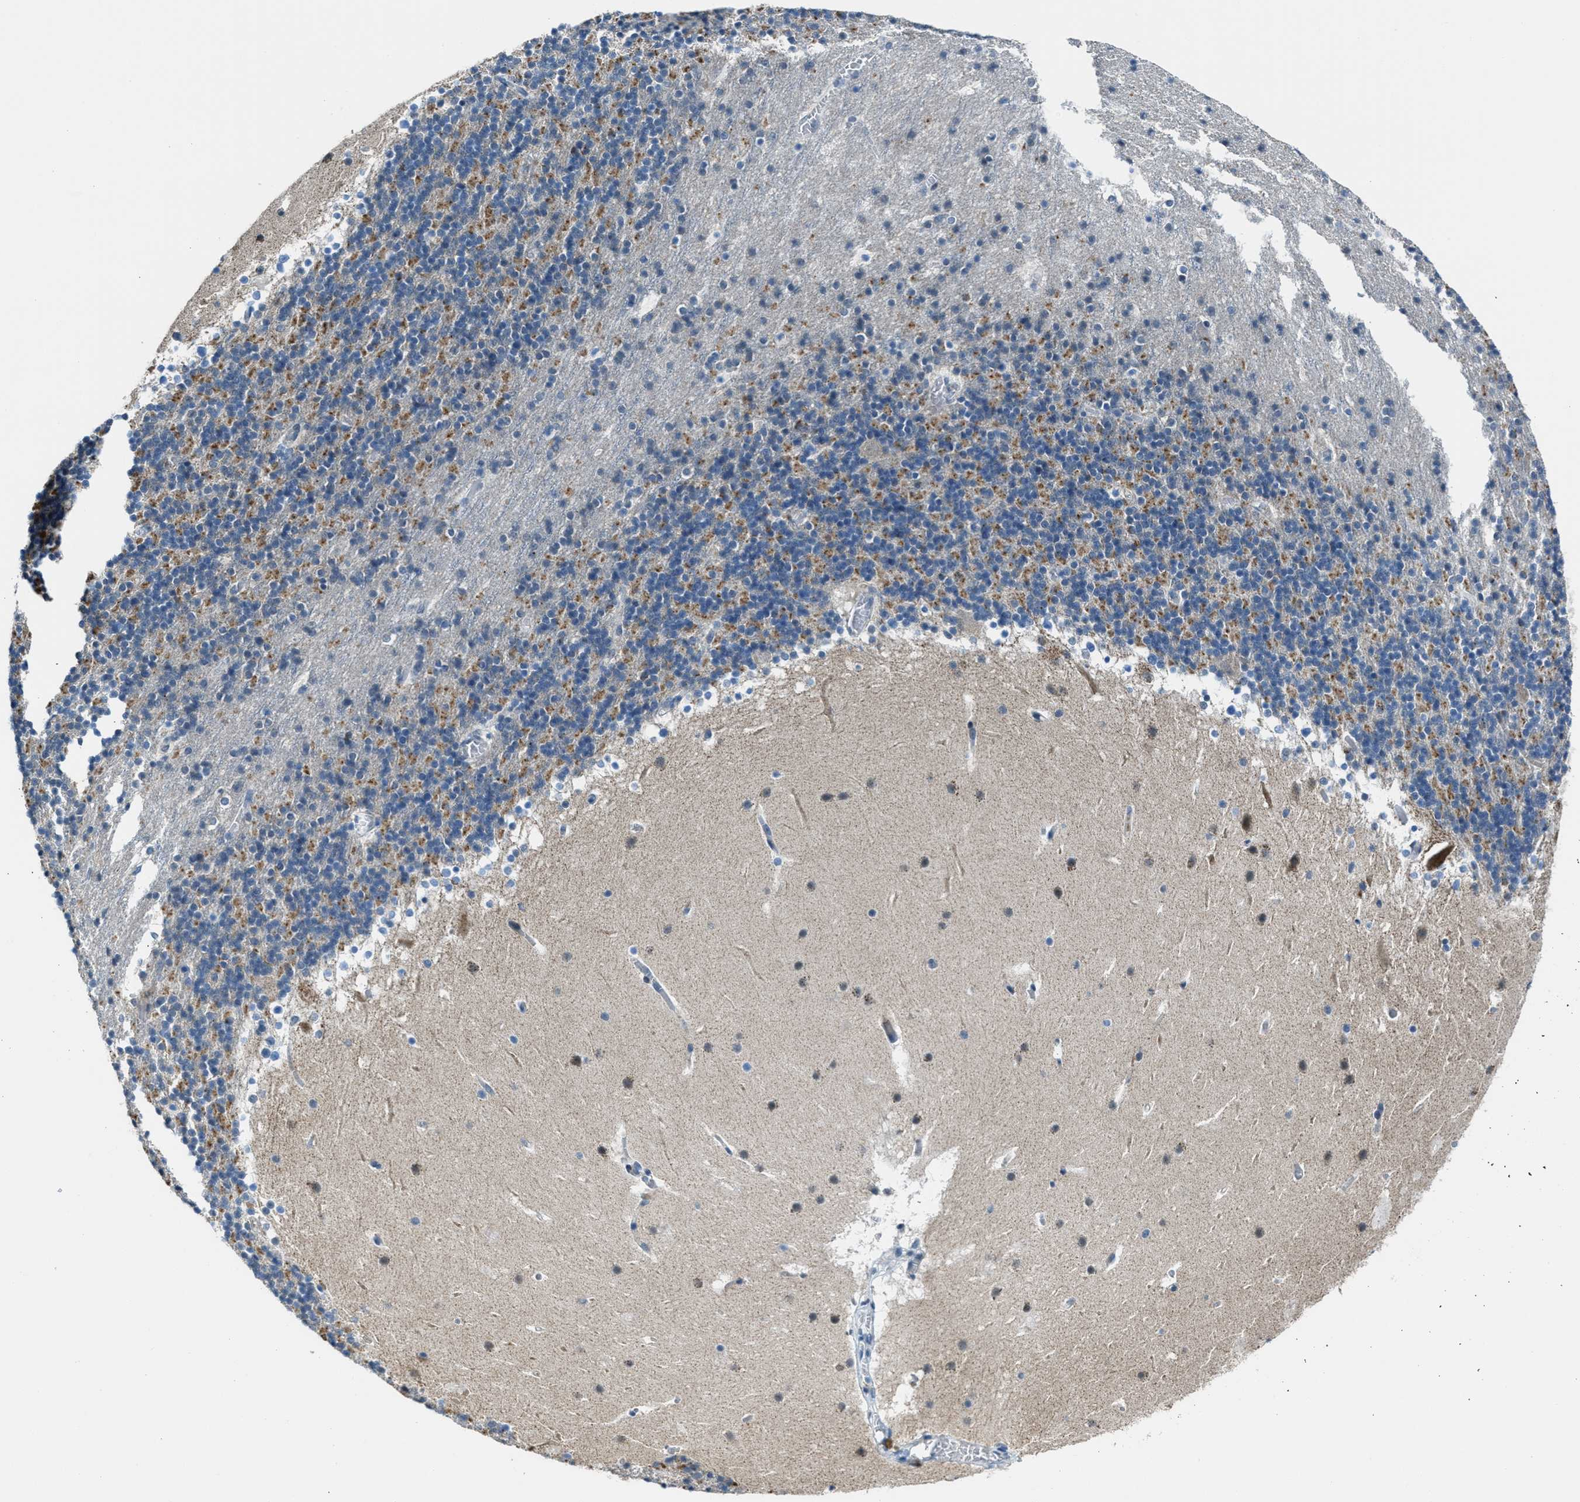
{"staining": {"intensity": "moderate", "quantity": "<25%", "location": "cytoplasmic/membranous"}, "tissue": "cerebellum", "cell_type": "Cells in granular layer", "image_type": "normal", "snomed": [{"axis": "morphology", "description": "Normal tissue, NOS"}, {"axis": "topography", "description": "Cerebellum"}], "caption": "DAB immunohistochemical staining of benign cerebellum exhibits moderate cytoplasmic/membranous protein positivity in about <25% of cells in granular layer.", "gene": "CDON", "patient": {"sex": "male", "age": 45}}